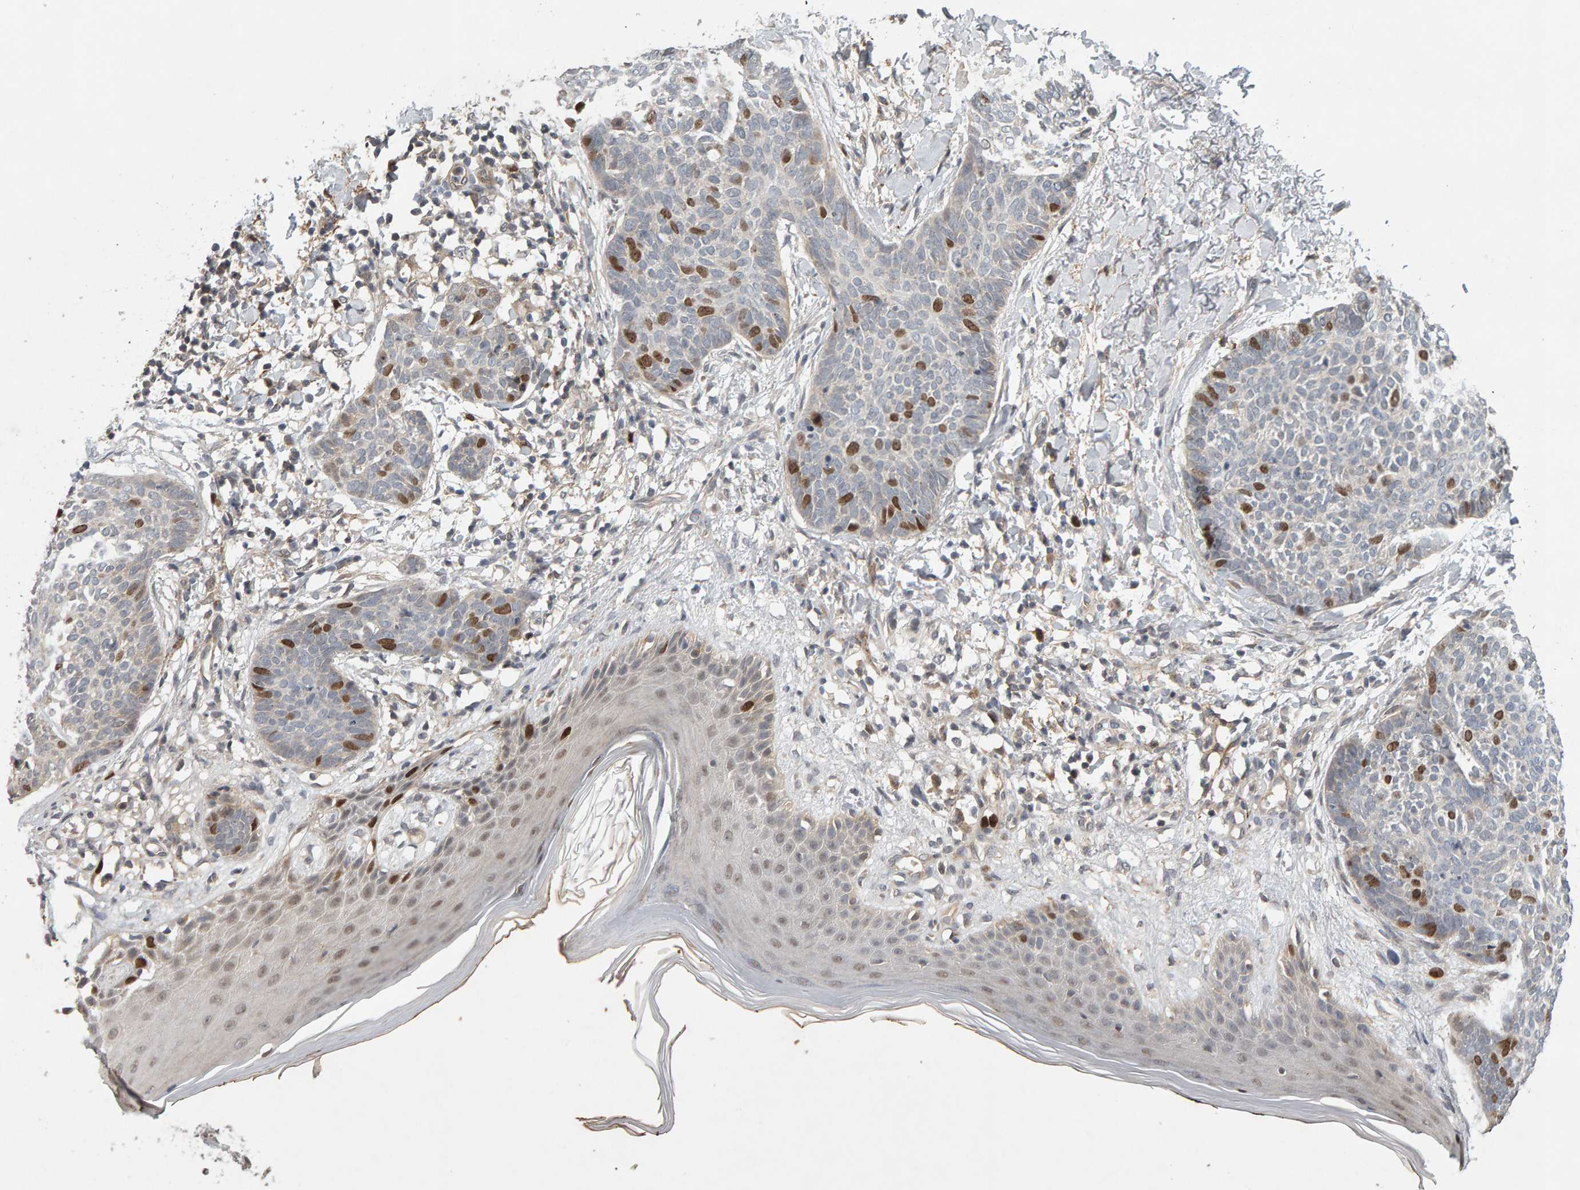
{"staining": {"intensity": "moderate", "quantity": "<25%", "location": "nuclear"}, "tissue": "skin cancer", "cell_type": "Tumor cells", "image_type": "cancer", "snomed": [{"axis": "morphology", "description": "Normal tissue, NOS"}, {"axis": "morphology", "description": "Basal cell carcinoma"}, {"axis": "topography", "description": "Skin"}], "caption": "This is a photomicrograph of immunohistochemistry (IHC) staining of skin cancer (basal cell carcinoma), which shows moderate positivity in the nuclear of tumor cells.", "gene": "CDCA5", "patient": {"sex": "male", "age": 50}}